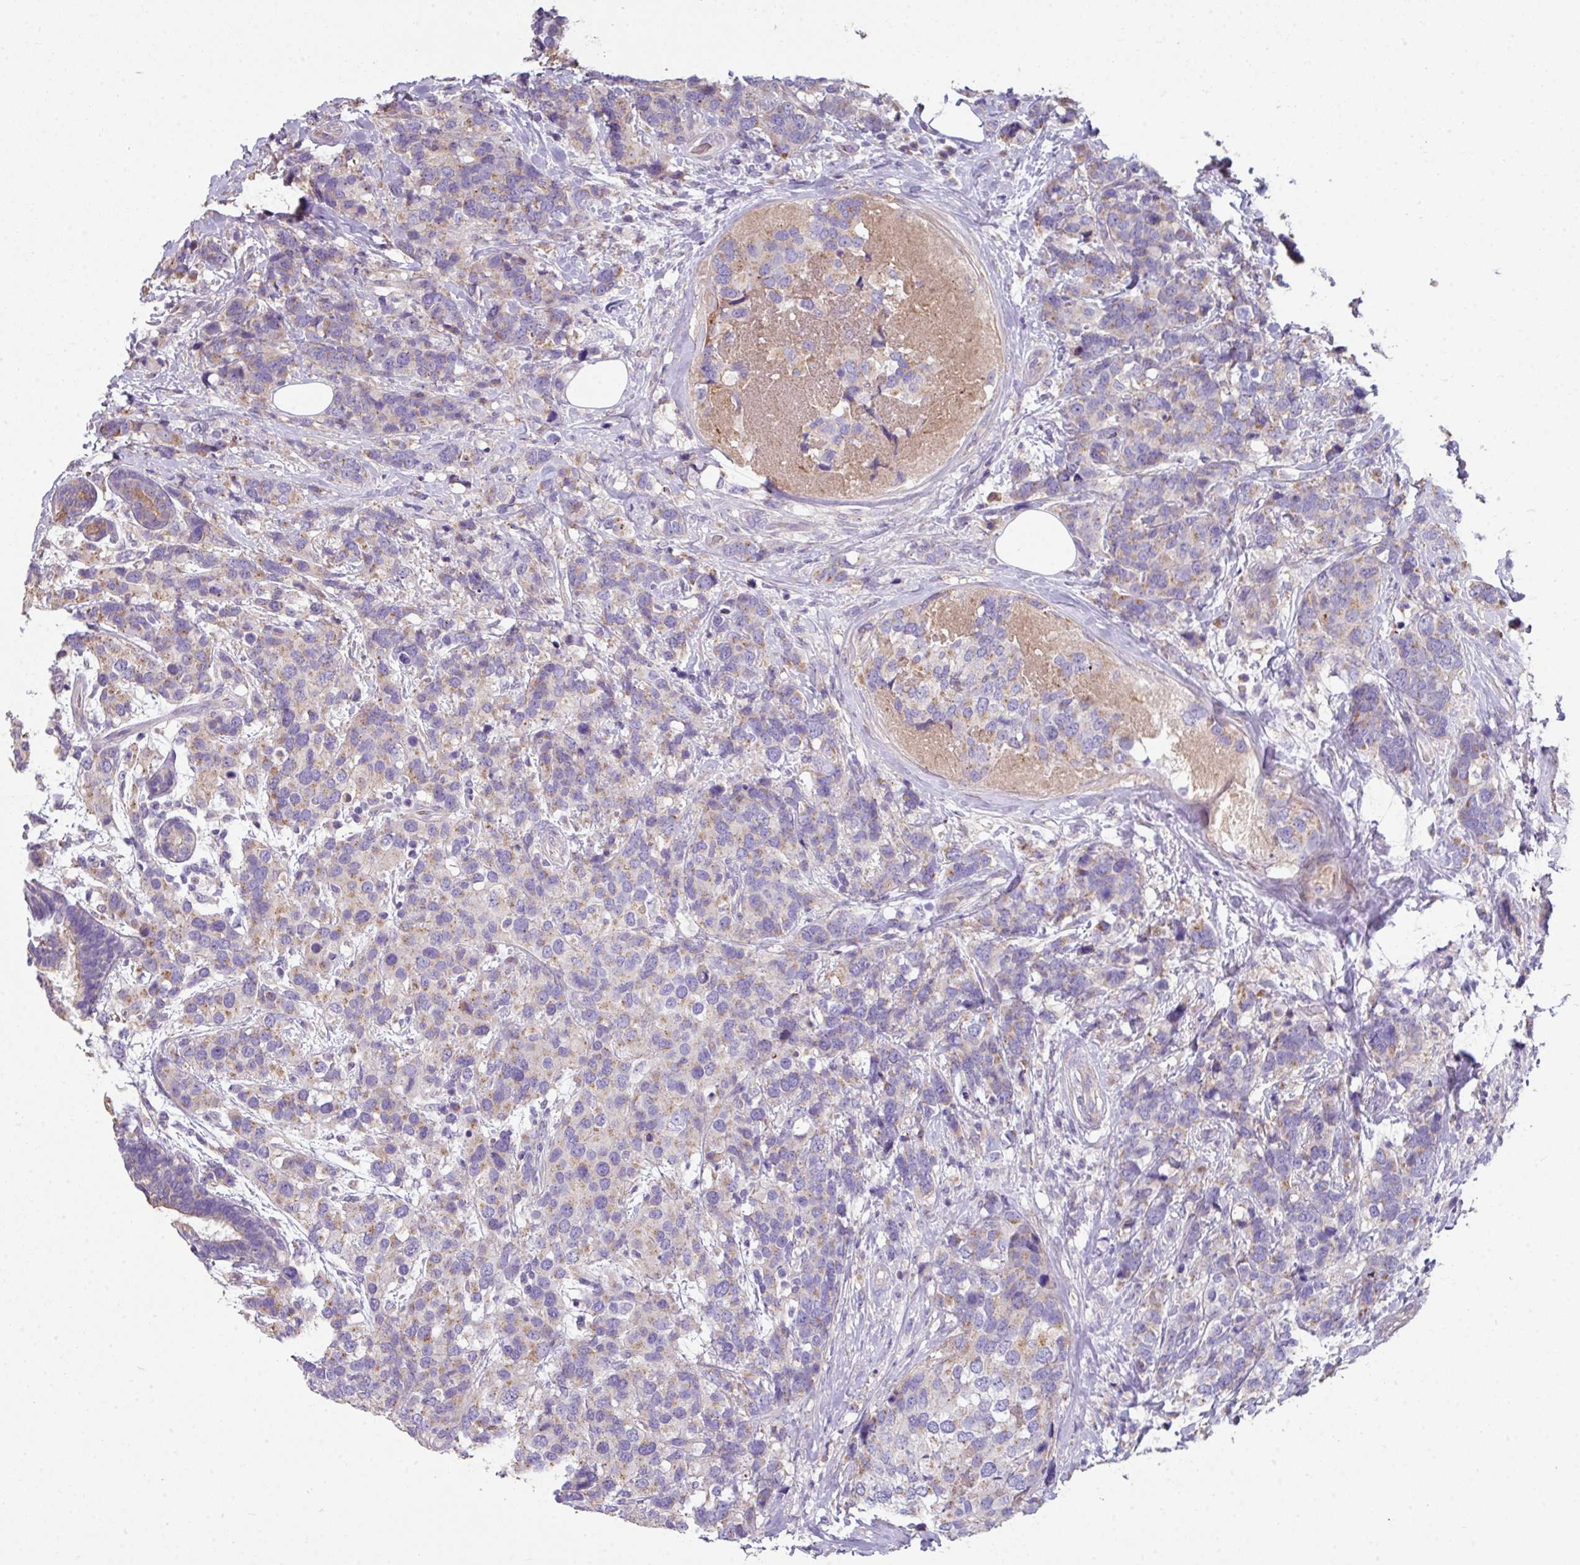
{"staining": {"intensity": "moderate", "quantity": "<25%", "location": "cytoplasmic/membranous"}, "tissue": "breast cancer", "cell_type": "Tumor cells", "image_type": "cancer", "snomed": [{"axis": "morphology", "description": "Lobular carcinoma"}, {"axis": "topography", "description": "Breast"}], "caption": "There is low levels of moderate cytoplasmic/membranous positivity in tumor cells of breast cancer (lobular carcinoma), as demonstrated by immunohistochemical staining (brown color).", "gene": "LRRC9", "patient": {"sex": "female", "age": 59}}